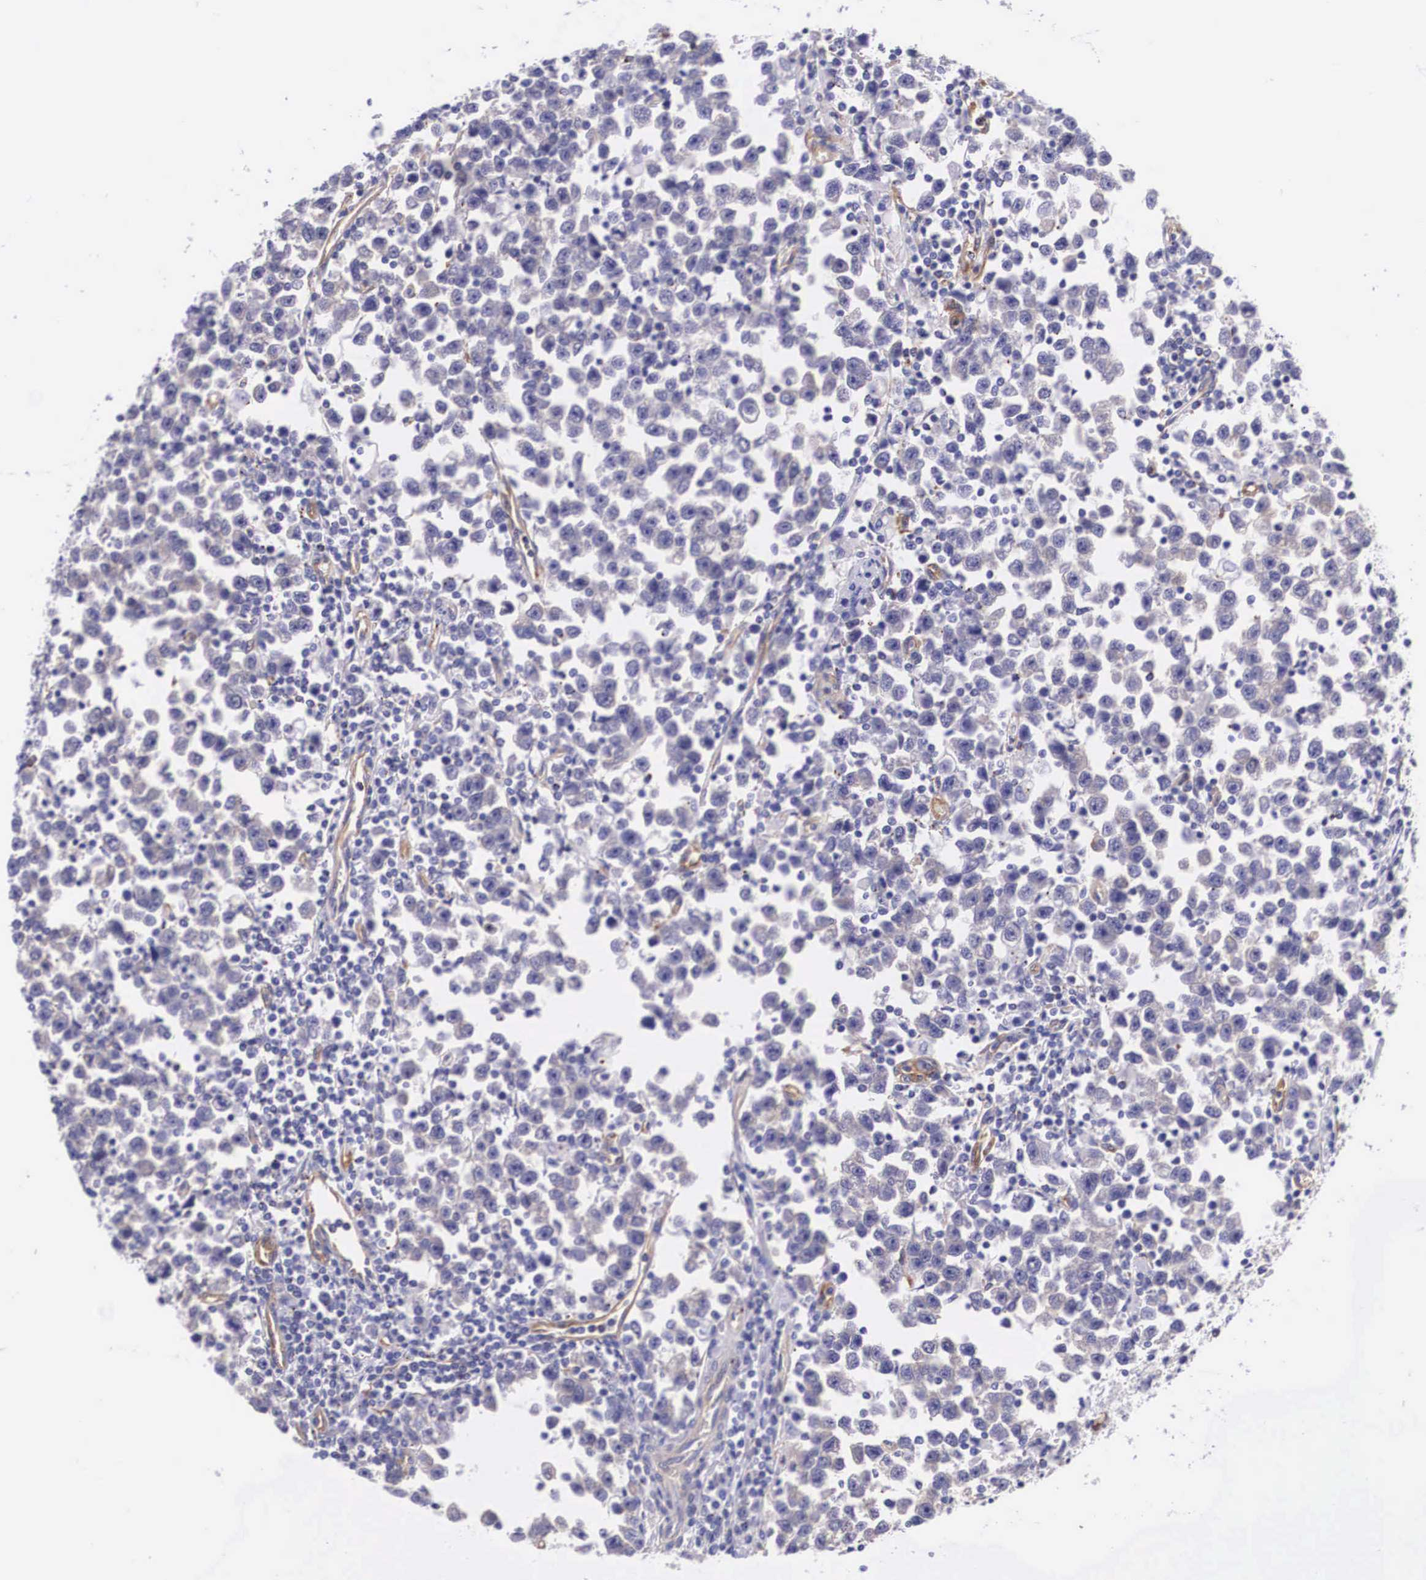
{"staining": {"intensity": "negative", "quantity": "none", "location": "none"}, "tissue": "testis cancer", "cell_type": "Tumor cells", "image_type": "cancer", "snomed": [{"axis": "morphology", "description": "Seminoma, NOS"}, {"axis": "topography", "description": "Testis"}], "caption": "Immunohistochemistry histopathology image of neoplastic tissue: human testis cancer (seminoma) stained with DAB displays no significant protein expression in tumor cells. (Brightfield microscopy of DAB immunohistochemistry at high magnification).", "gene": "BCAR1", "patient": {"sex": "male", "age": 43}}